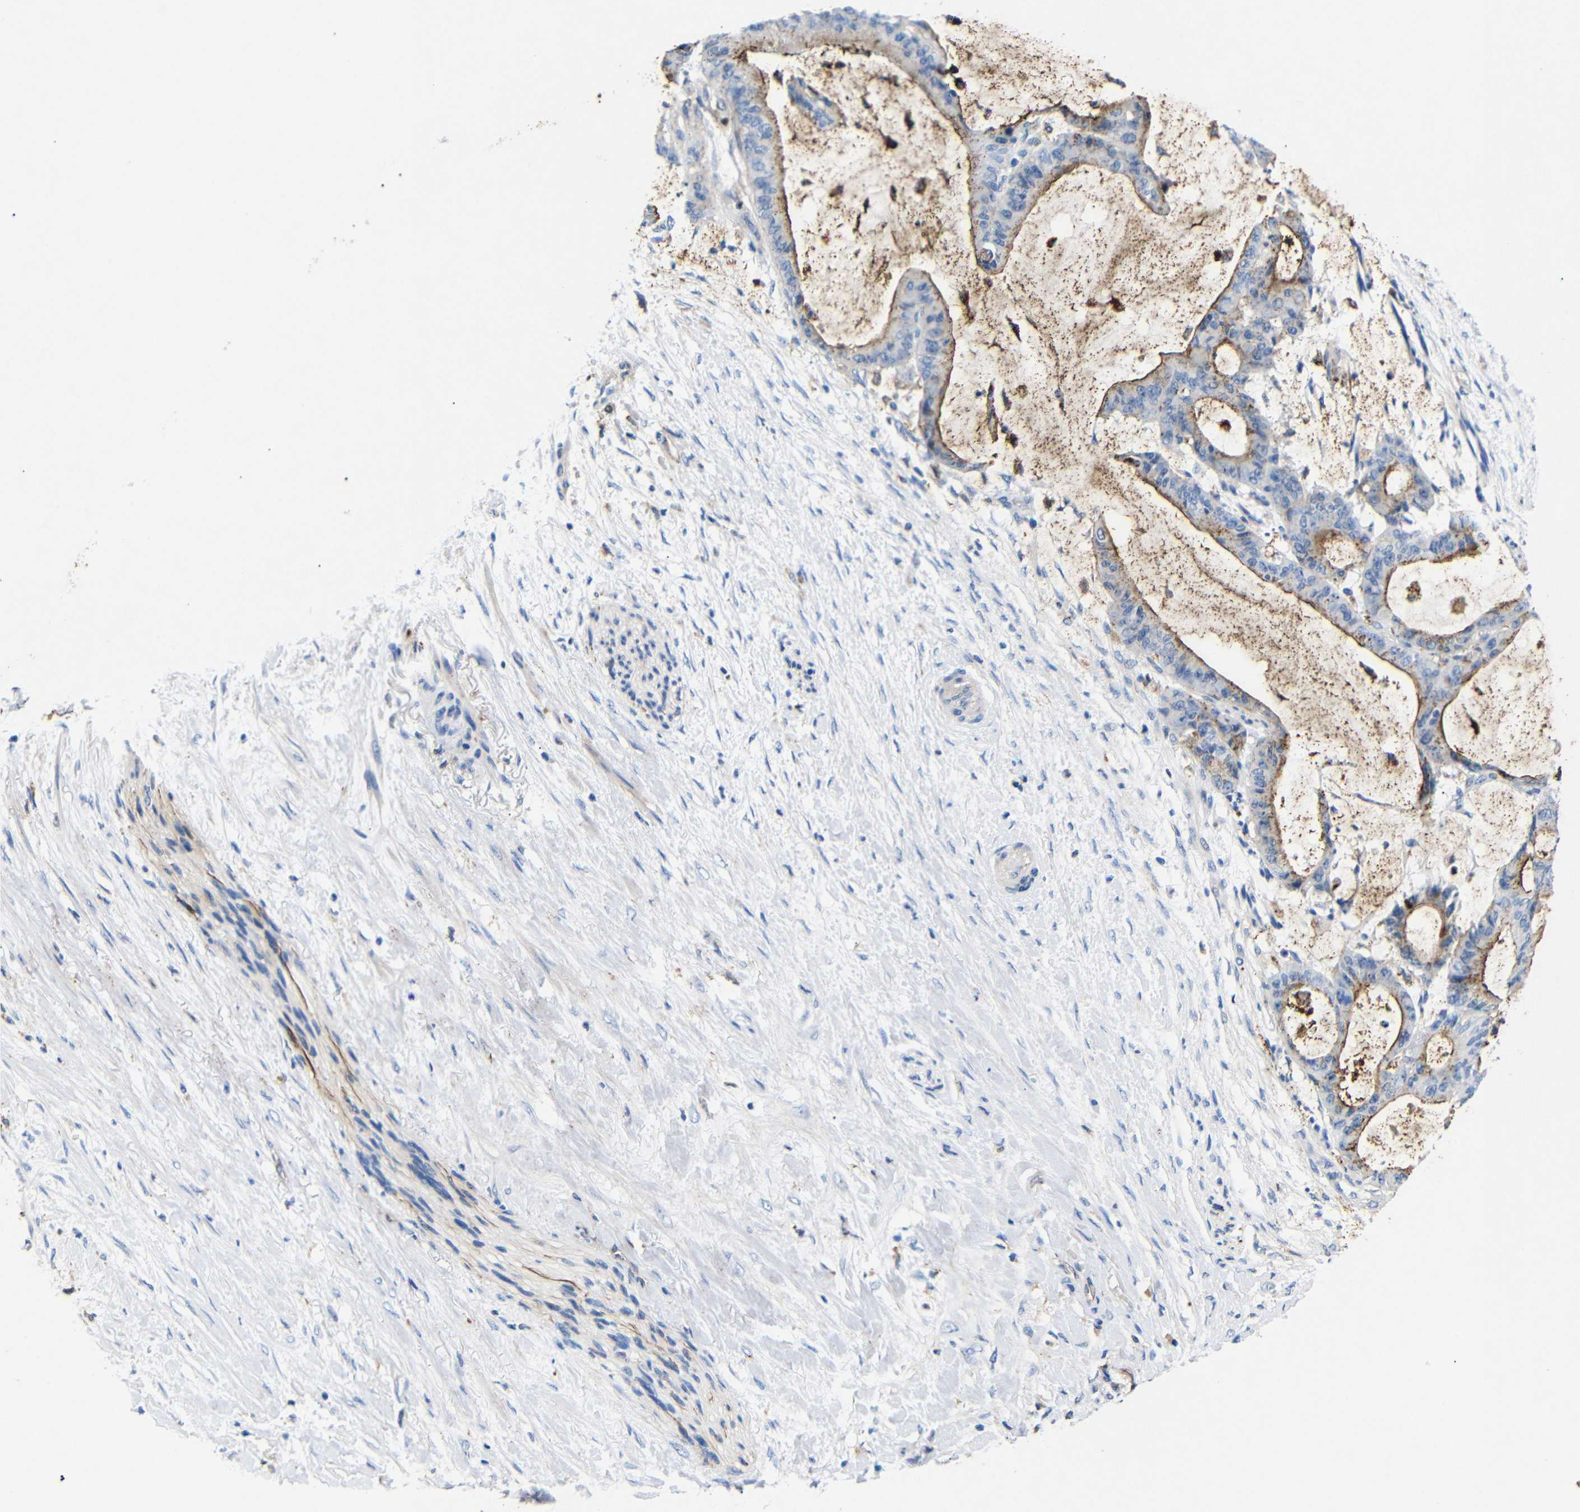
{"staining": {"intensity": "moderate", "quantity": "<25%", "location": "cytoplasmic/membranous"}, "tissue": "liver cancer", "cell_type": "Tumor cells", "image_type": "cancer", "snomed": [{"axis": "morphology", "description": "Cholangiocarcinoma"}, {"axis": "topography", "description": "Liver"}], "caption": "Protein staining exhibits moderate cytoplasmic/membranous staining in approximately <25% of tumor cells in liver cholangiocarcinoma.", "gene": "SDCBP", "patient": {"sex": "female", "age": 73}}